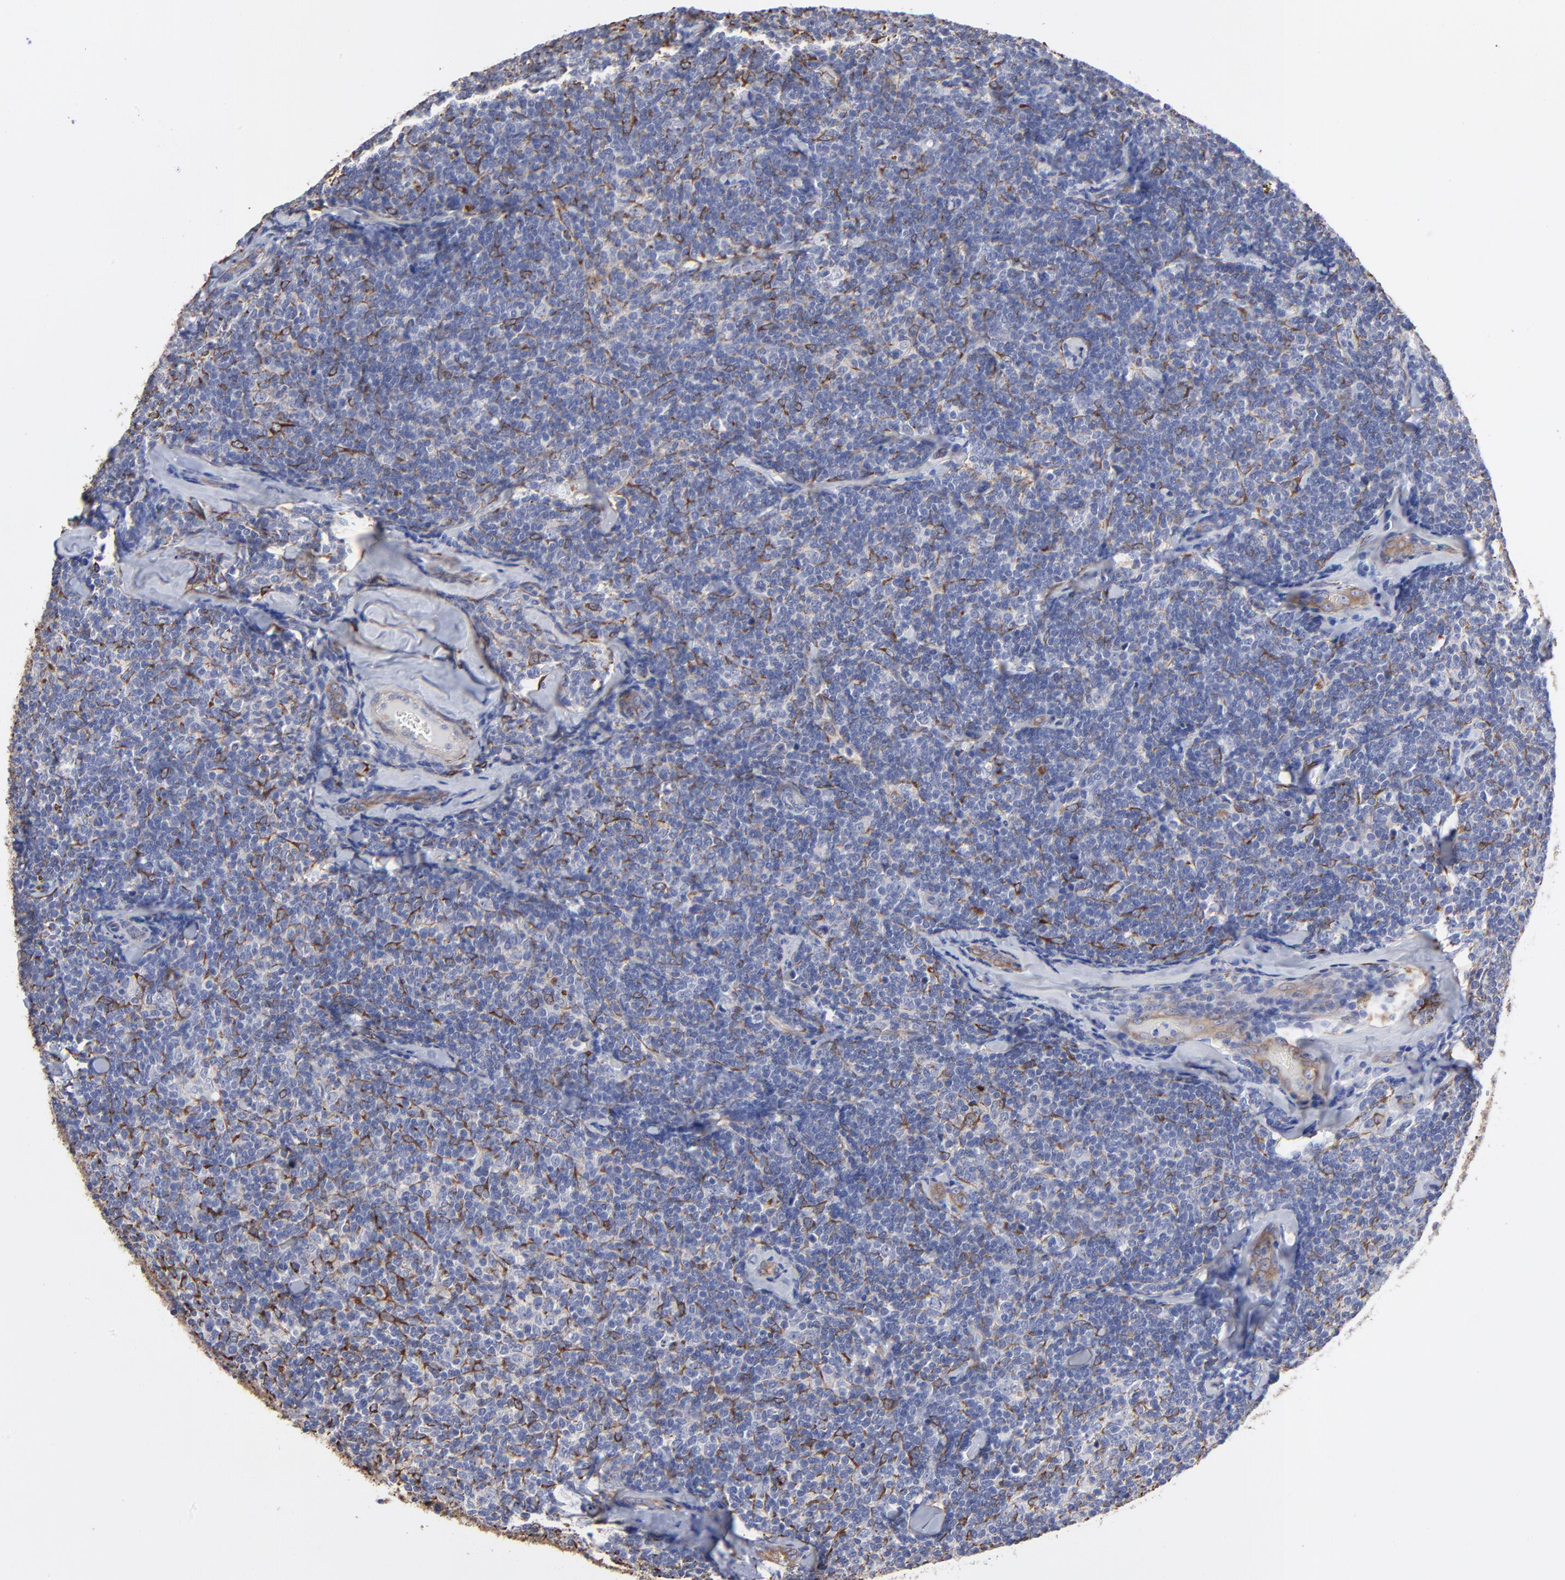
{"staining": {"intensity": "moderate", "quantity": "<25%", "location": "cytoplasmic/membranous"}, "tissue": "lymphoma", "cell_type": "Tumor cells", "image_type": "cancer", "snomed": [{"axis": "morphology", "description": "Malignant lymphoma, non-Hodgkin's type, Low grade"}, {"axis": "topography", "description": "Lymph node"}], "caption": "Immunohistochemical staining of human lymphoma shows moderate cytoplasmic/membranous protein staining in approximately <25% of tumor cells. (Stains: DAB (3,3'-diaminobenzidine) in brown, nuclei in blue, Microscopy: brightfield microscopy at high magnification).", "gene": "CILP", "patient": {"sex": "female", "age": 56}}